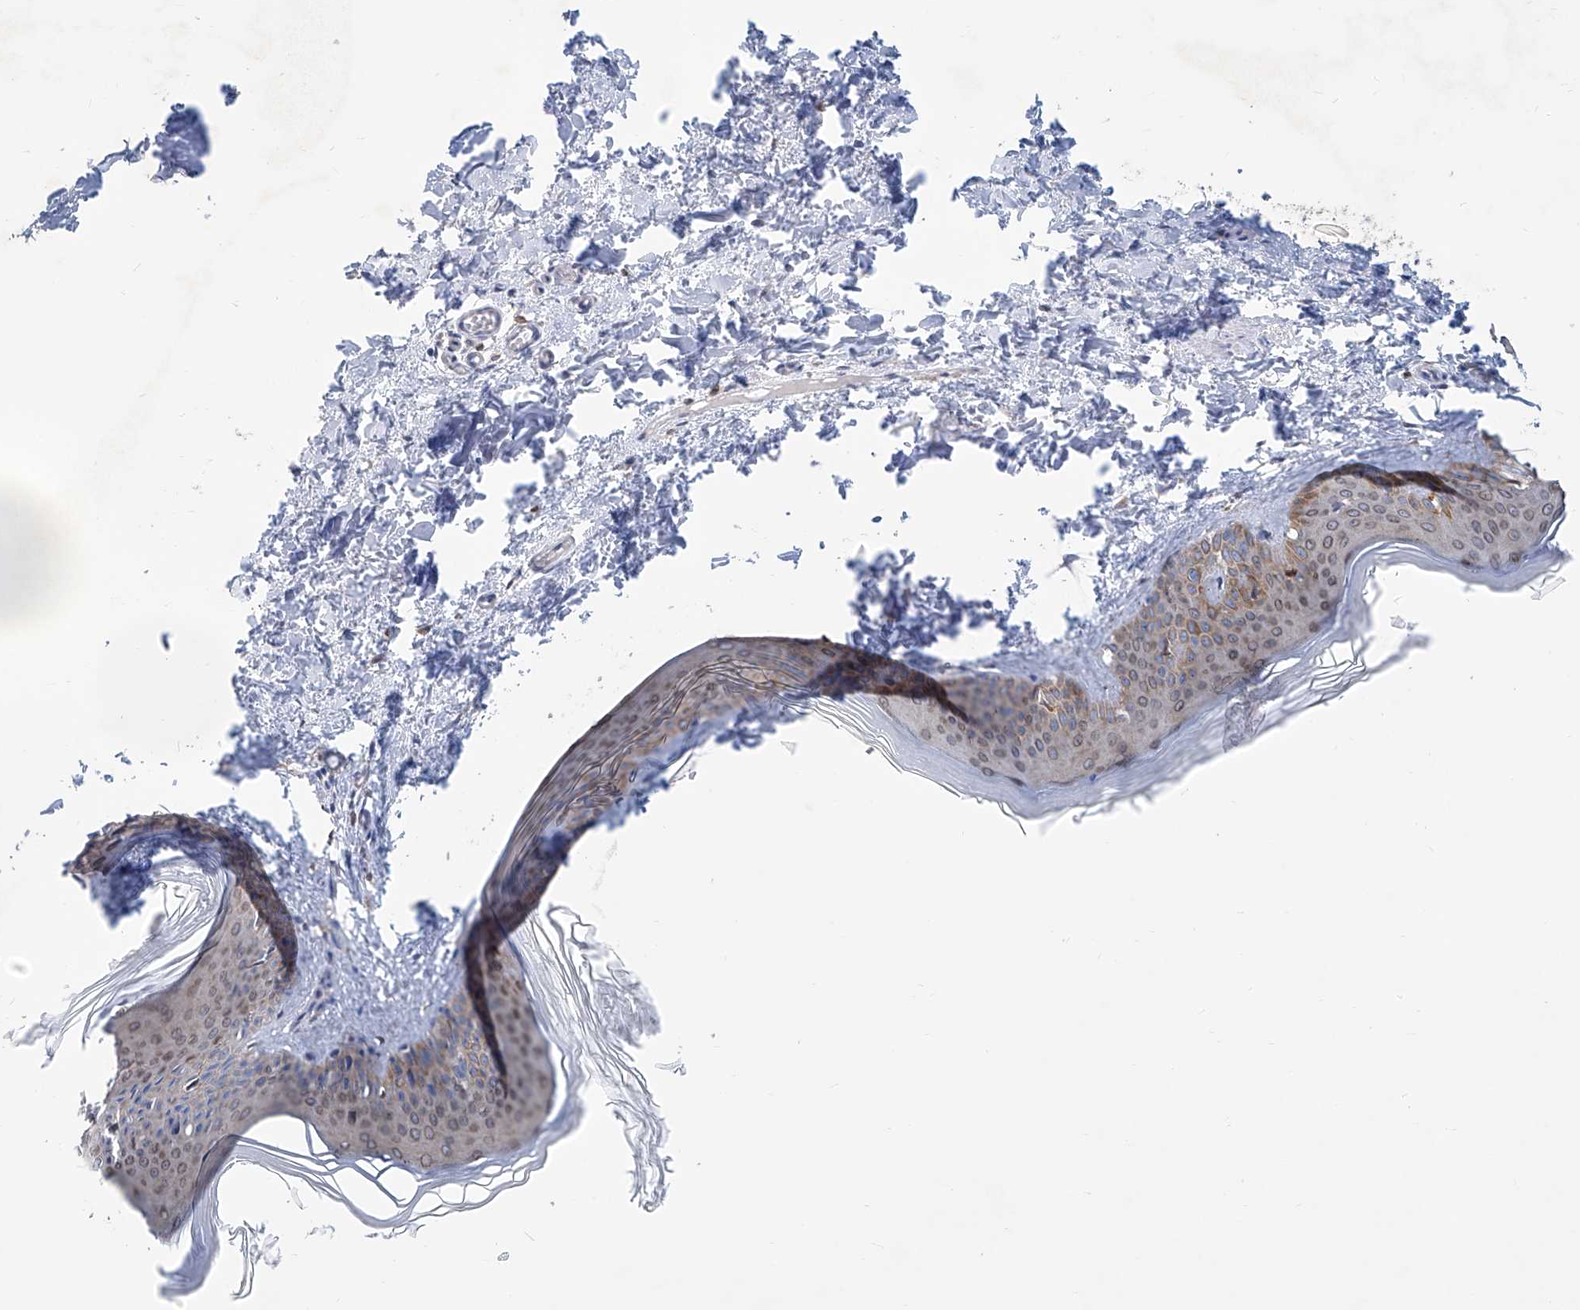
{"staining": {"intensity": "weak", "quantity": "25%-75%", "location": "cytoplasmic/membranous"}, "tissue": "skin", "cell_type": "Fibroblasts", "image_type": "normal", "snomed": [{"axis": "morphology", "description": "Normal tissue, NOS"}, {"axis": "topography", "description": "Skin"}], "caption": "Human skin stained with a brown dye reveals weak cytoplasmic/membranous positive expression in approximately 25%-75% of fibroblasts.", "gene": "TNN", "patient": {"sex": "female", "age": 27}}